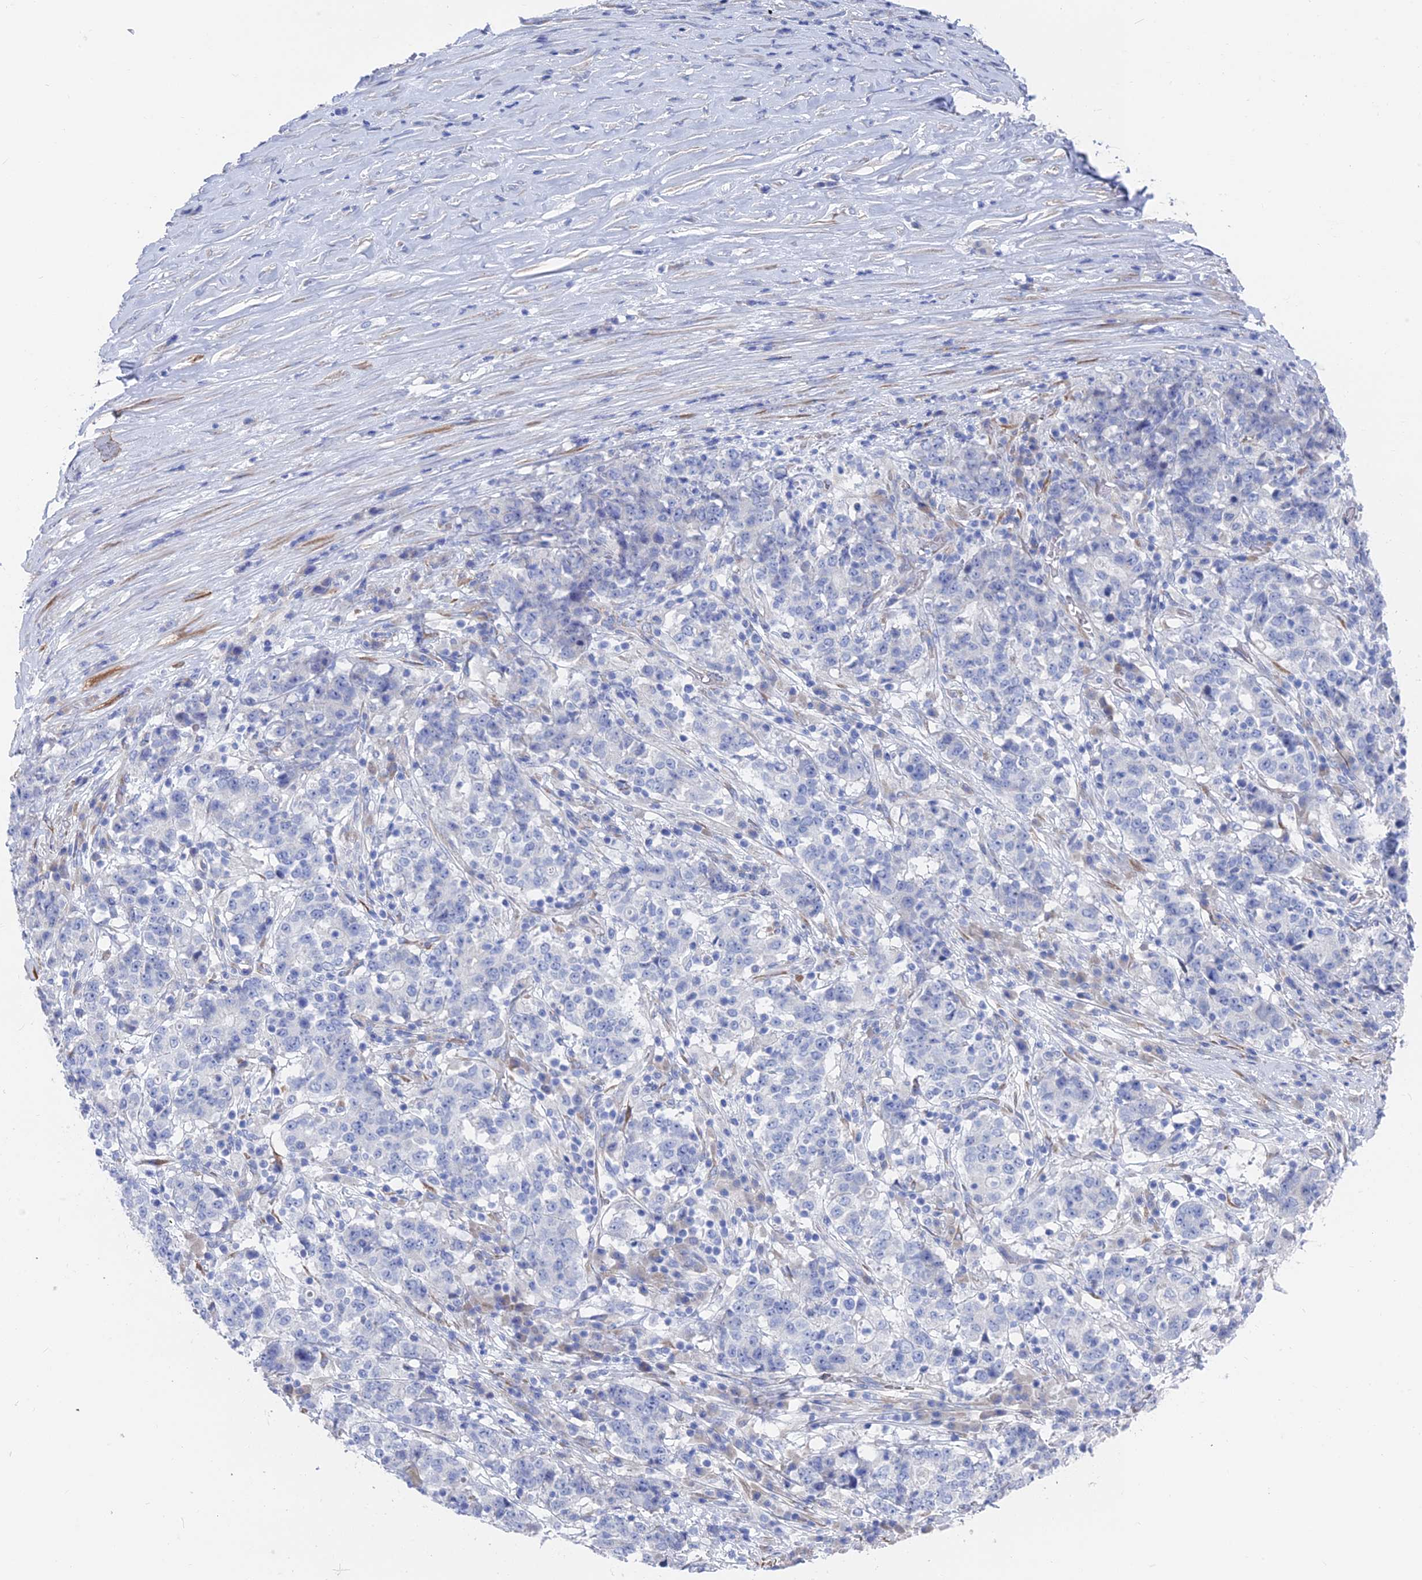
{"staining": {"intensity": "negative", "quantity": "none", "location": "none"}, "tissue": "stomach cancer", "cell_type": "Tumor cells", "image_type": "cancer", "snomed": [{"axis": "morphology", "description": "Adenocarcinoma, NOS"}, {"axis": "topography", "description": "Stomach"}], "caption": "Immunohistochemical staining of stomach adenocarcinoma demonstrates no significant expression in tumor cells.", "gene": "TNNT3", "patient": {"sex": "male", "age": 59}}